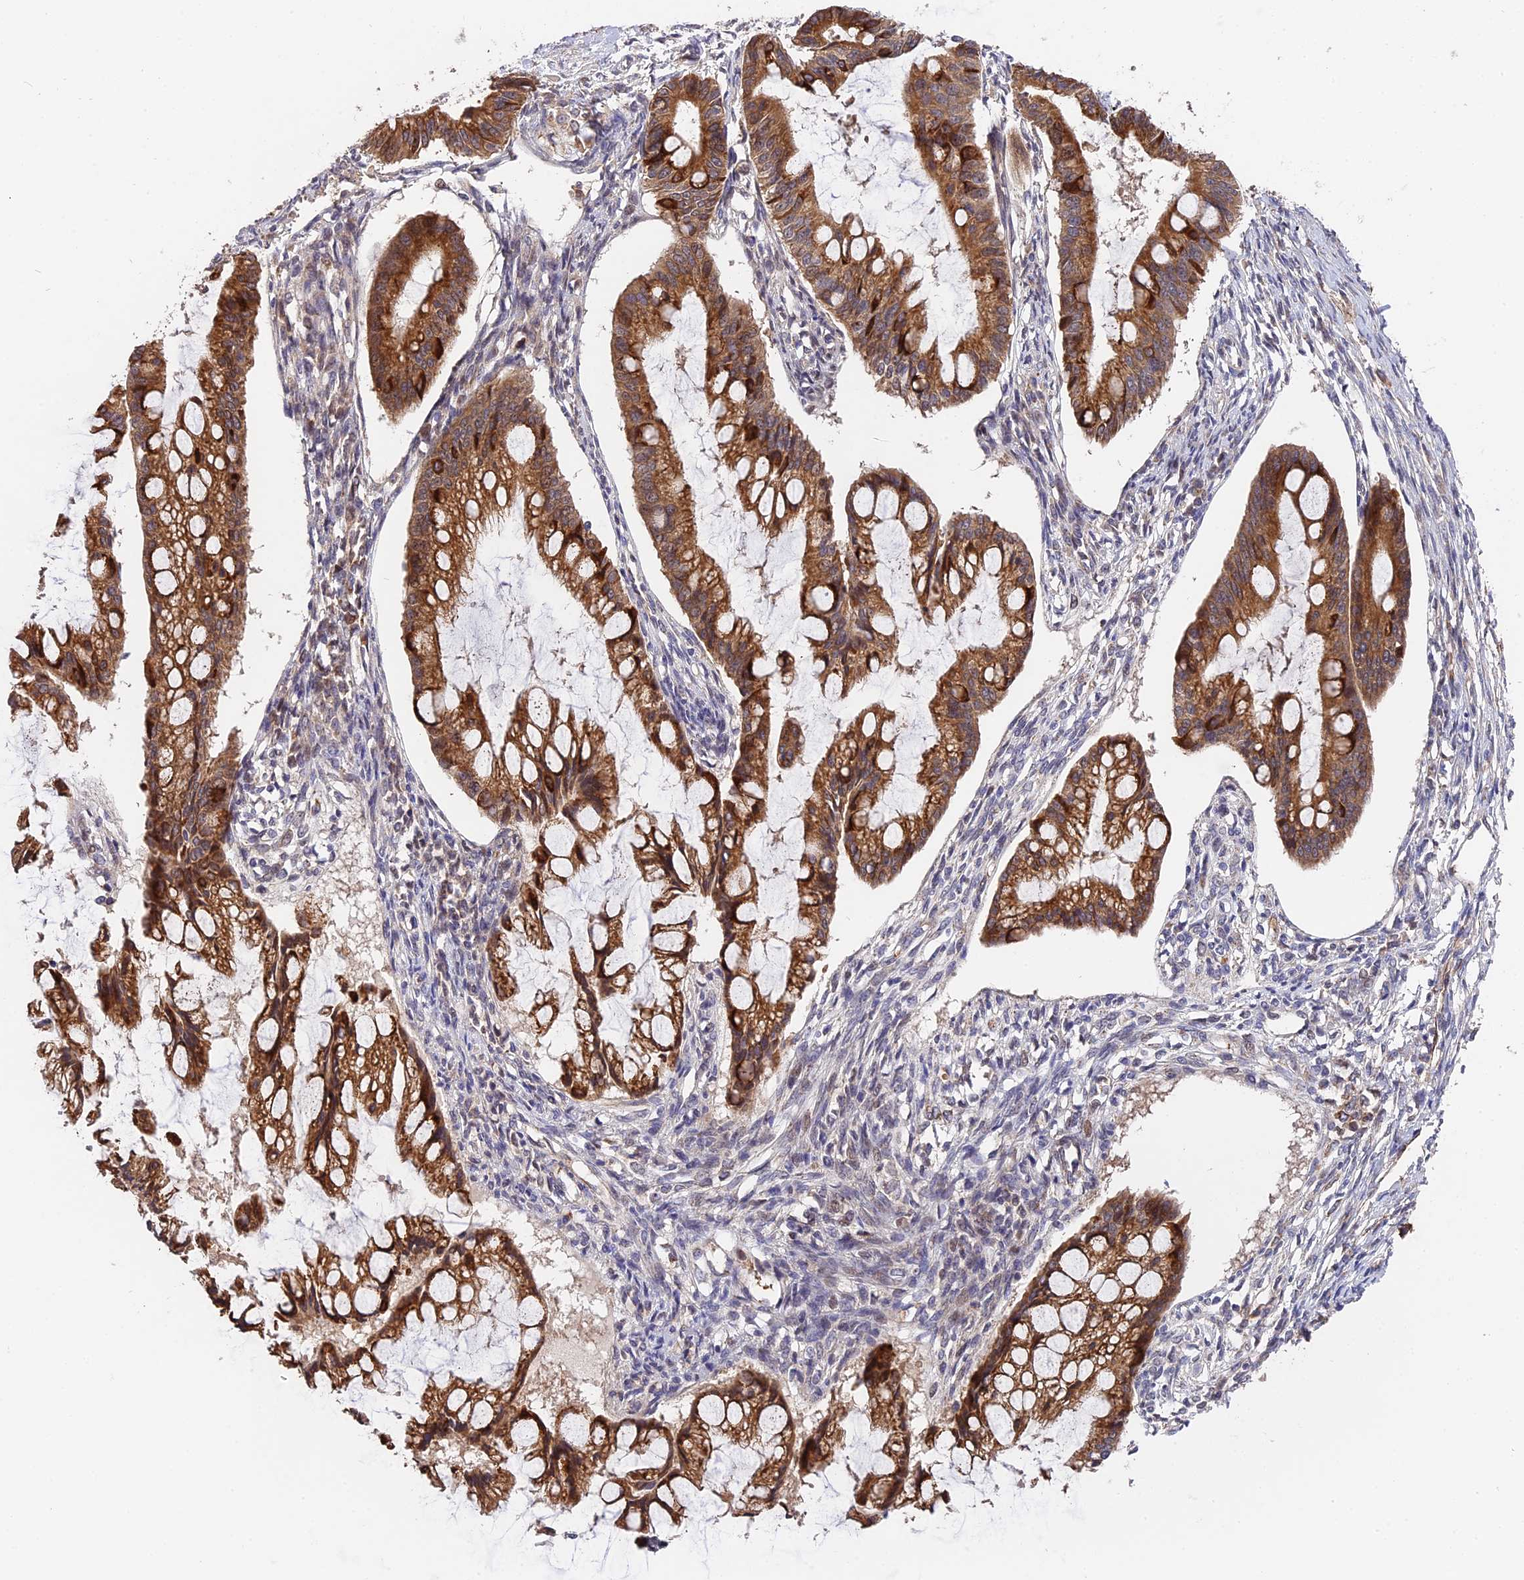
{"staining": {"intensity": "moderate", "quantity": ">75%", "location": "cytoplasmic/membranous"}, "tissue": "ovarian cancer", "cell_type": "Tumor cells", "image_type": "cancer", "snomed": [{"axis": "morphology", "description": "Cystadenocarcinoma, mucinous, NOS"}, {"axis": "topography", "description": "Ovary"}], "caption": "Moderate cytoplasmic/membranous protein staining is present in about >75% of tumor cells in ovarian cancer (mucinous cystadenocarcinoma).", "gene": "TRMT1", "patient": {"sex": "female", "age": 73}}